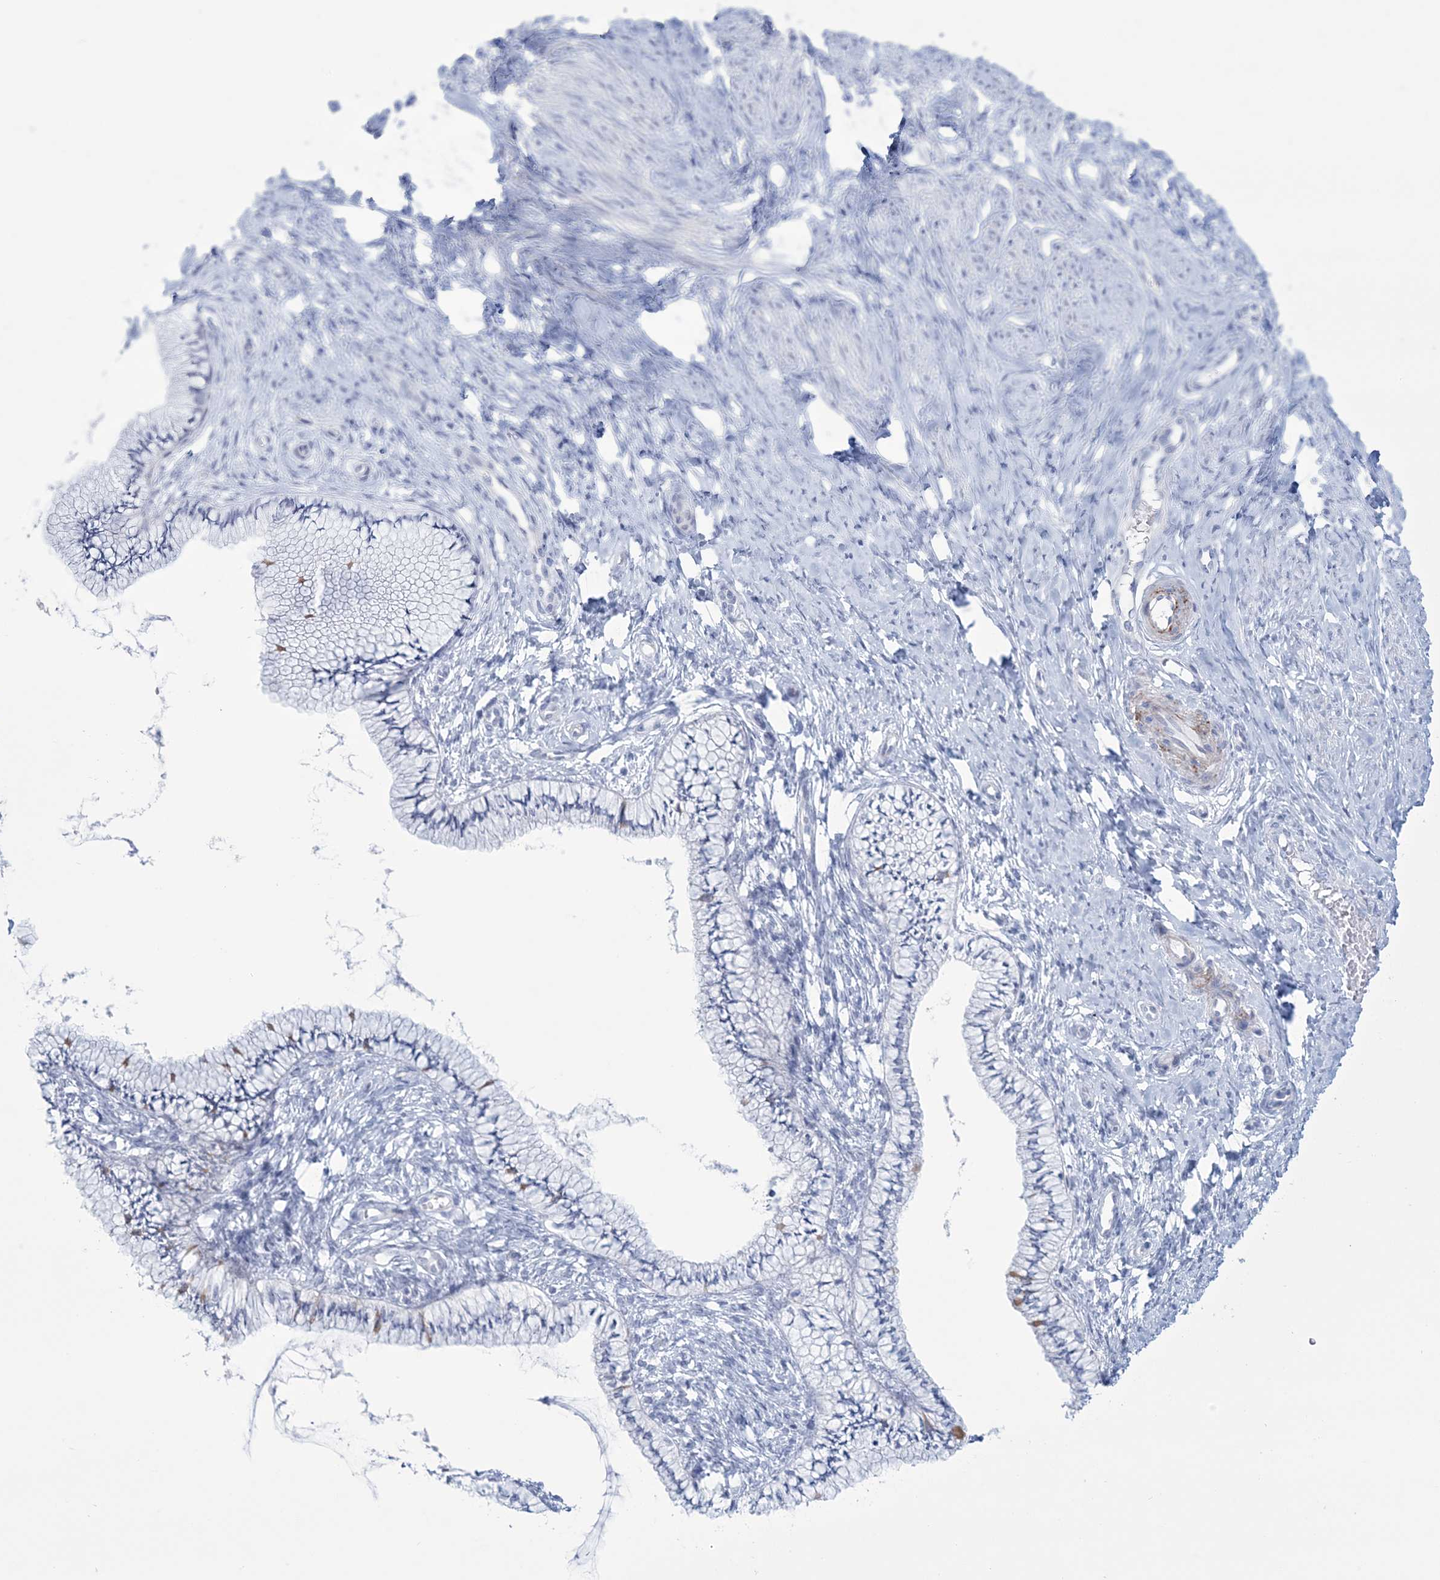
{"staining": {"intensity": "negative", "quantity": "none", "location": "none"}, "tissue": "cervix", "cell_type": "Glandular cells", "image_type": "normal", "snomed": [{"axis": "morphology", "description": "Normal tissue, NOS"}, {"axis": "topography", "description": "Cervix"}], "caption": "Immunohistochemistry (IHC) of unremarkable cervix shows no positivity in glandular cells.", "gene": "DPCD", "patient": {"sex": "female", "age": 36}}